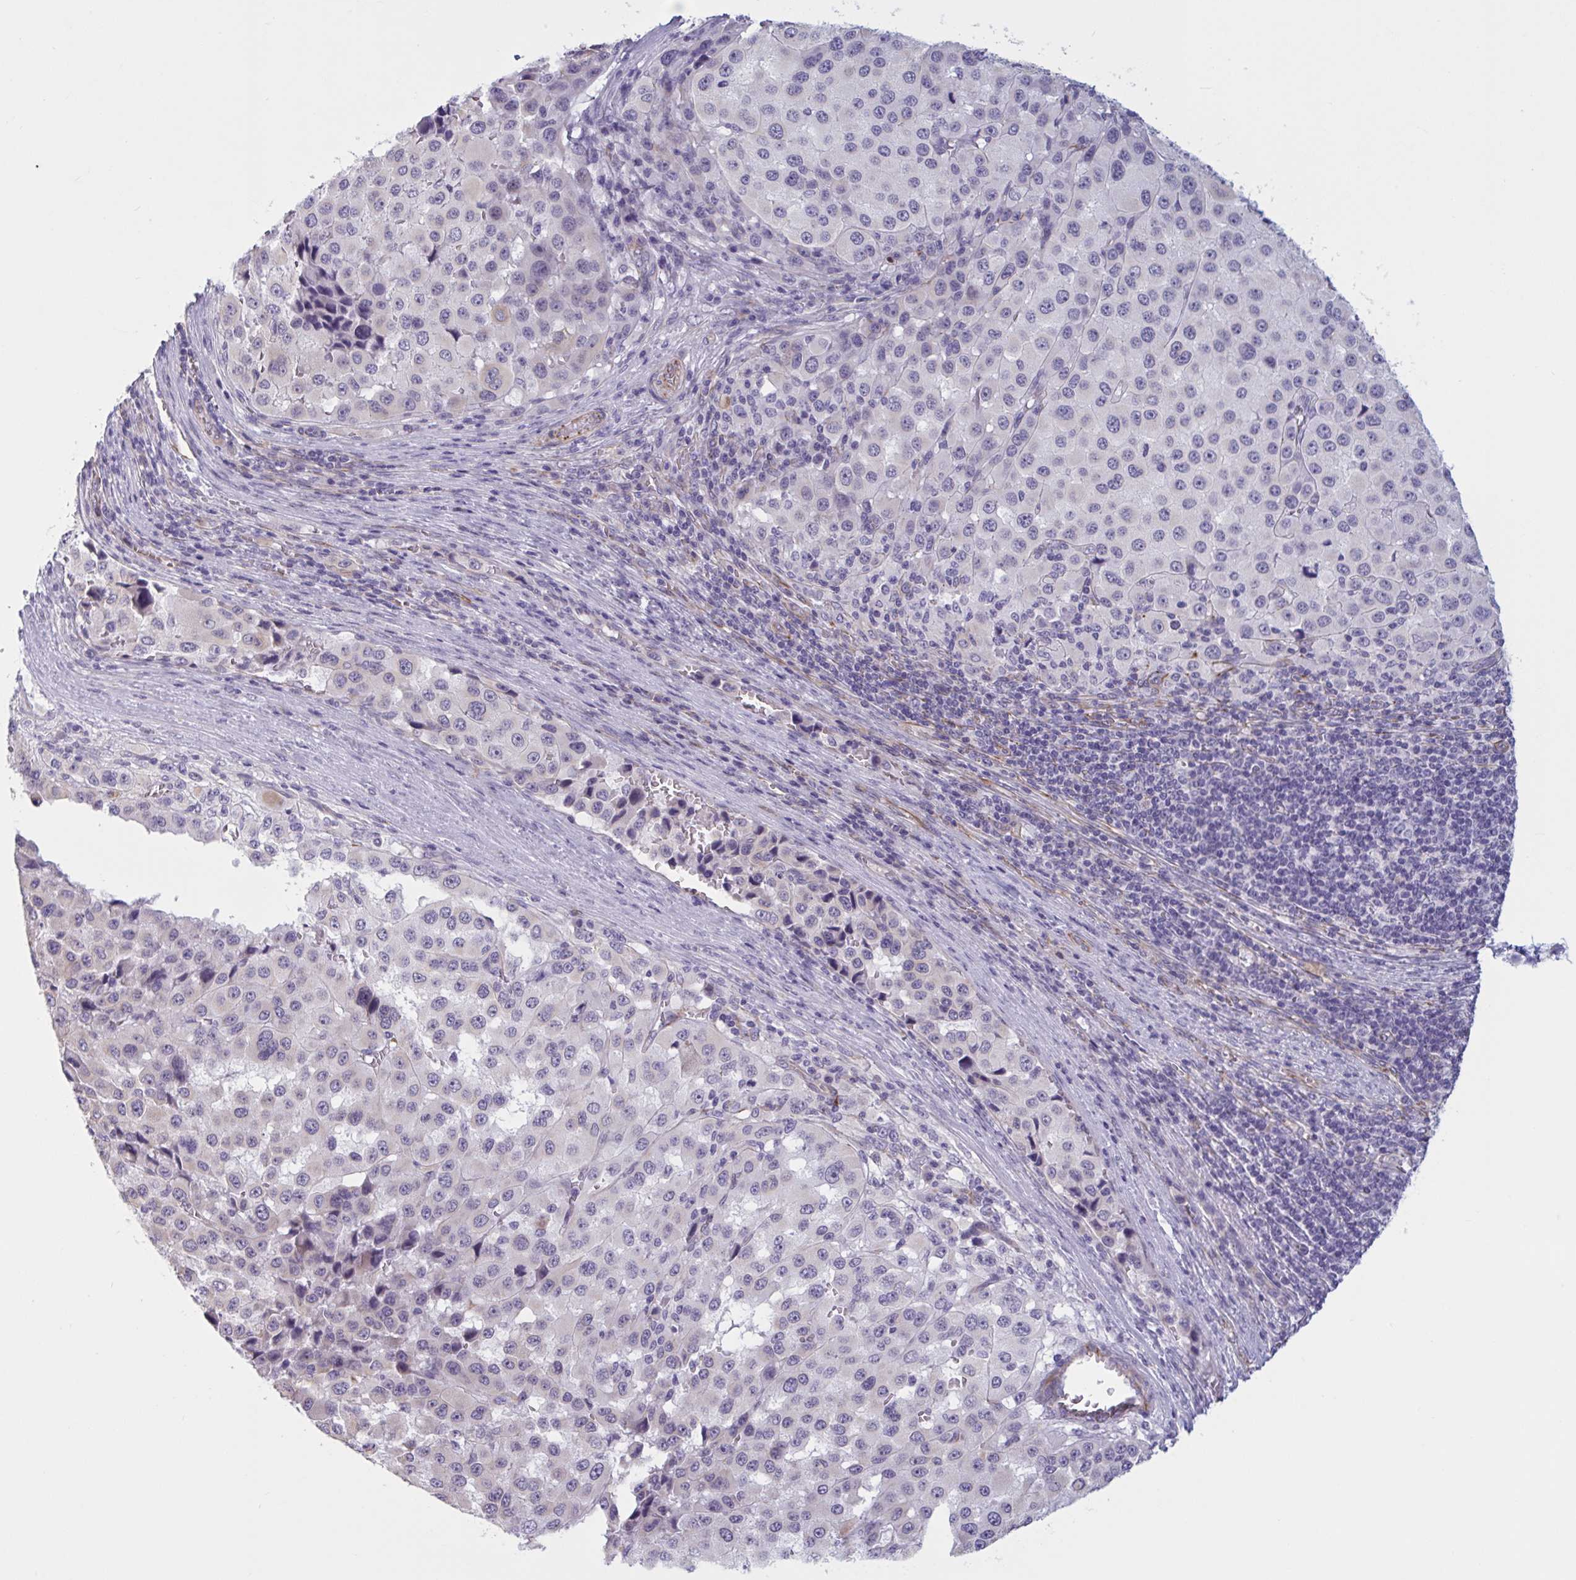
{"staining": {"intensity": "moderate", "quantity": "<25%", "location": "cytoplasmic/membranous"}, "tissue": "melanoma", "cell_type": "Tumor cells", "image_type": "cancer", "snomed": [{"axis": "morphology", "description": "Malignant melanoma, Metastatic site"}, {"axis": "topography", "description": "Lymph node"}], "caption": "Immunohistochemical staining of melanoma reveals low levels of moderate cytoplasmic/membranous staining in about <25% of tumor cells. The protein is shown in brown color, while the nuclei are stained blue.", "gene": "OR1L3", "patient": {"sex": "female", "age": 65}}